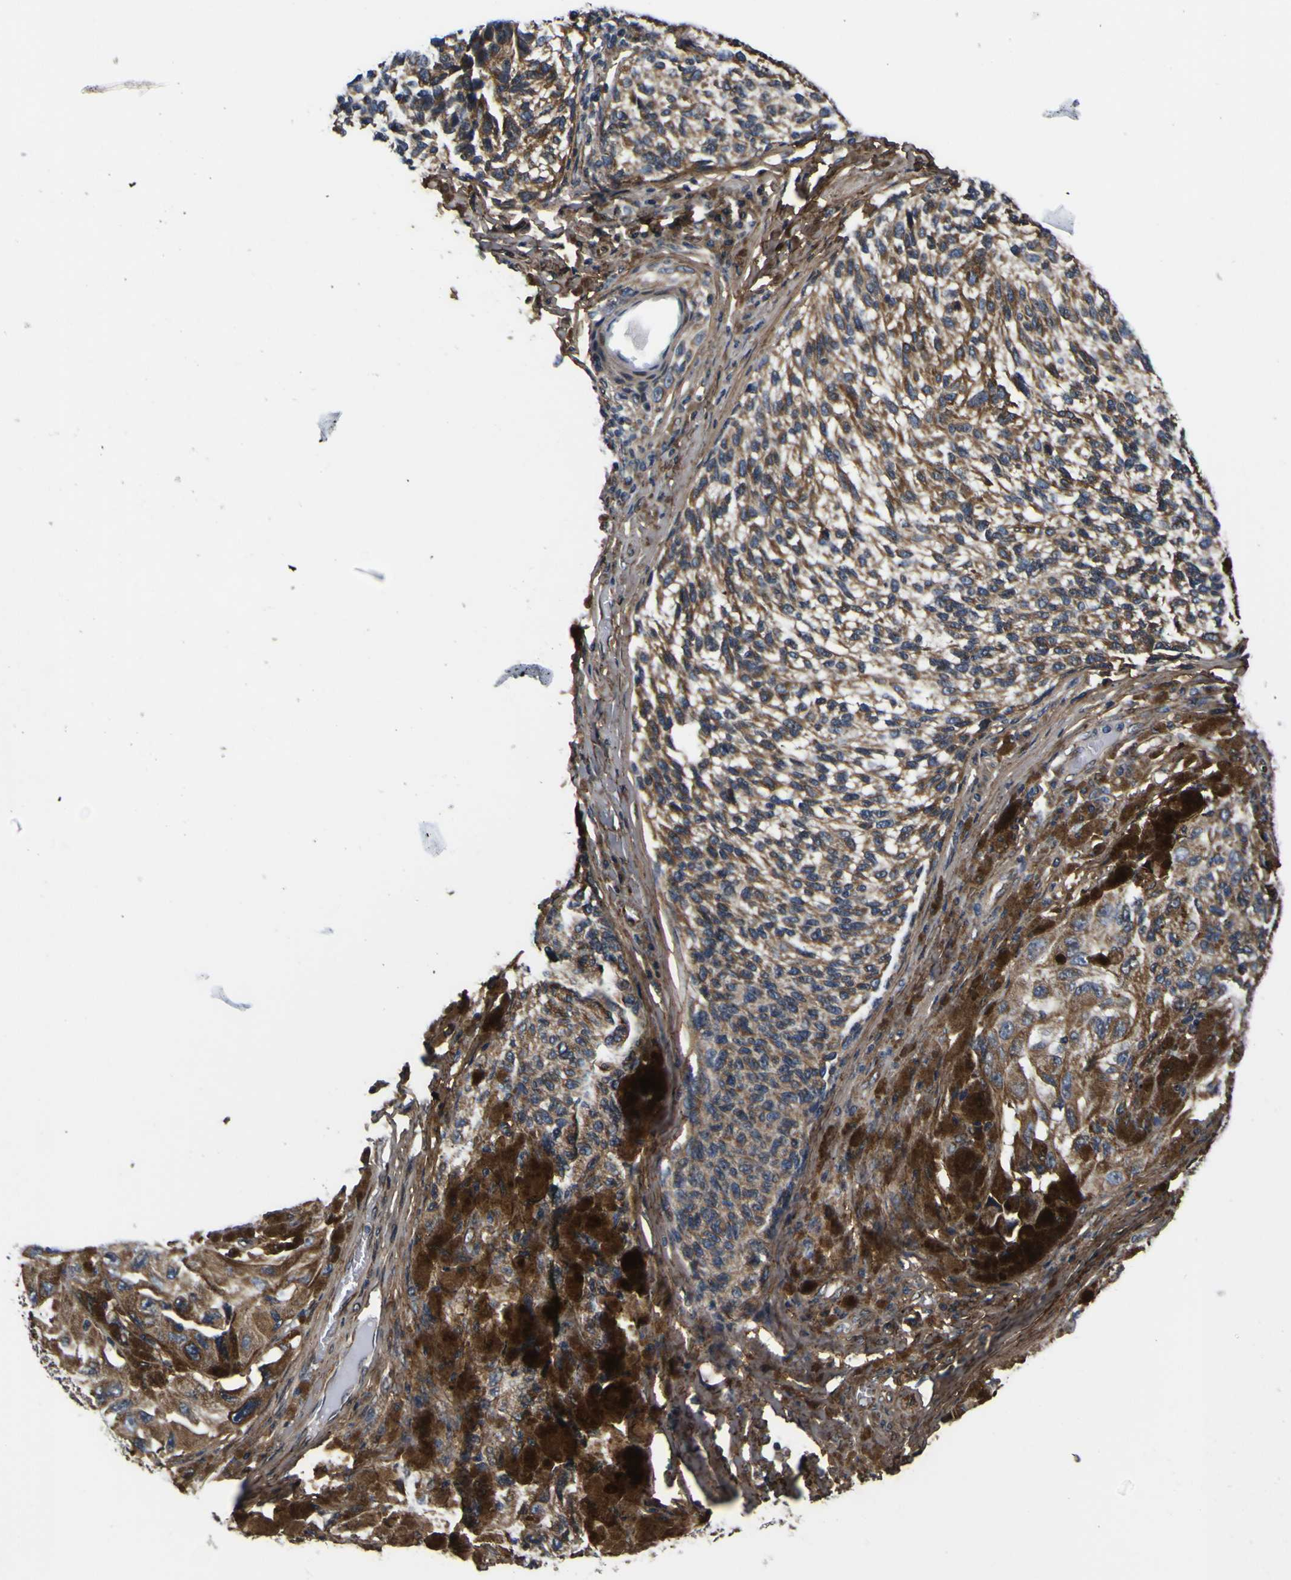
{"staining": {"intensity": "moderate", "quantity": ">75%", "location": "cytoplasmic/membranous"}, "tissue": "melanoma", "cell_type": "Tumor cells", "image_type": "cancer", "snomed": [{"axis": "morphology", "description": "Malignant melanoma, NOS"}, {"axis": "topography", "description": "Skin"}], "caption": "Protein staining of melanoma tissue reveals moderate cytoplasmic/membranous positivity in about >75% of tumor cells.", "gene": "POSTN", "patient": {"sex": "female", "age": 73}}